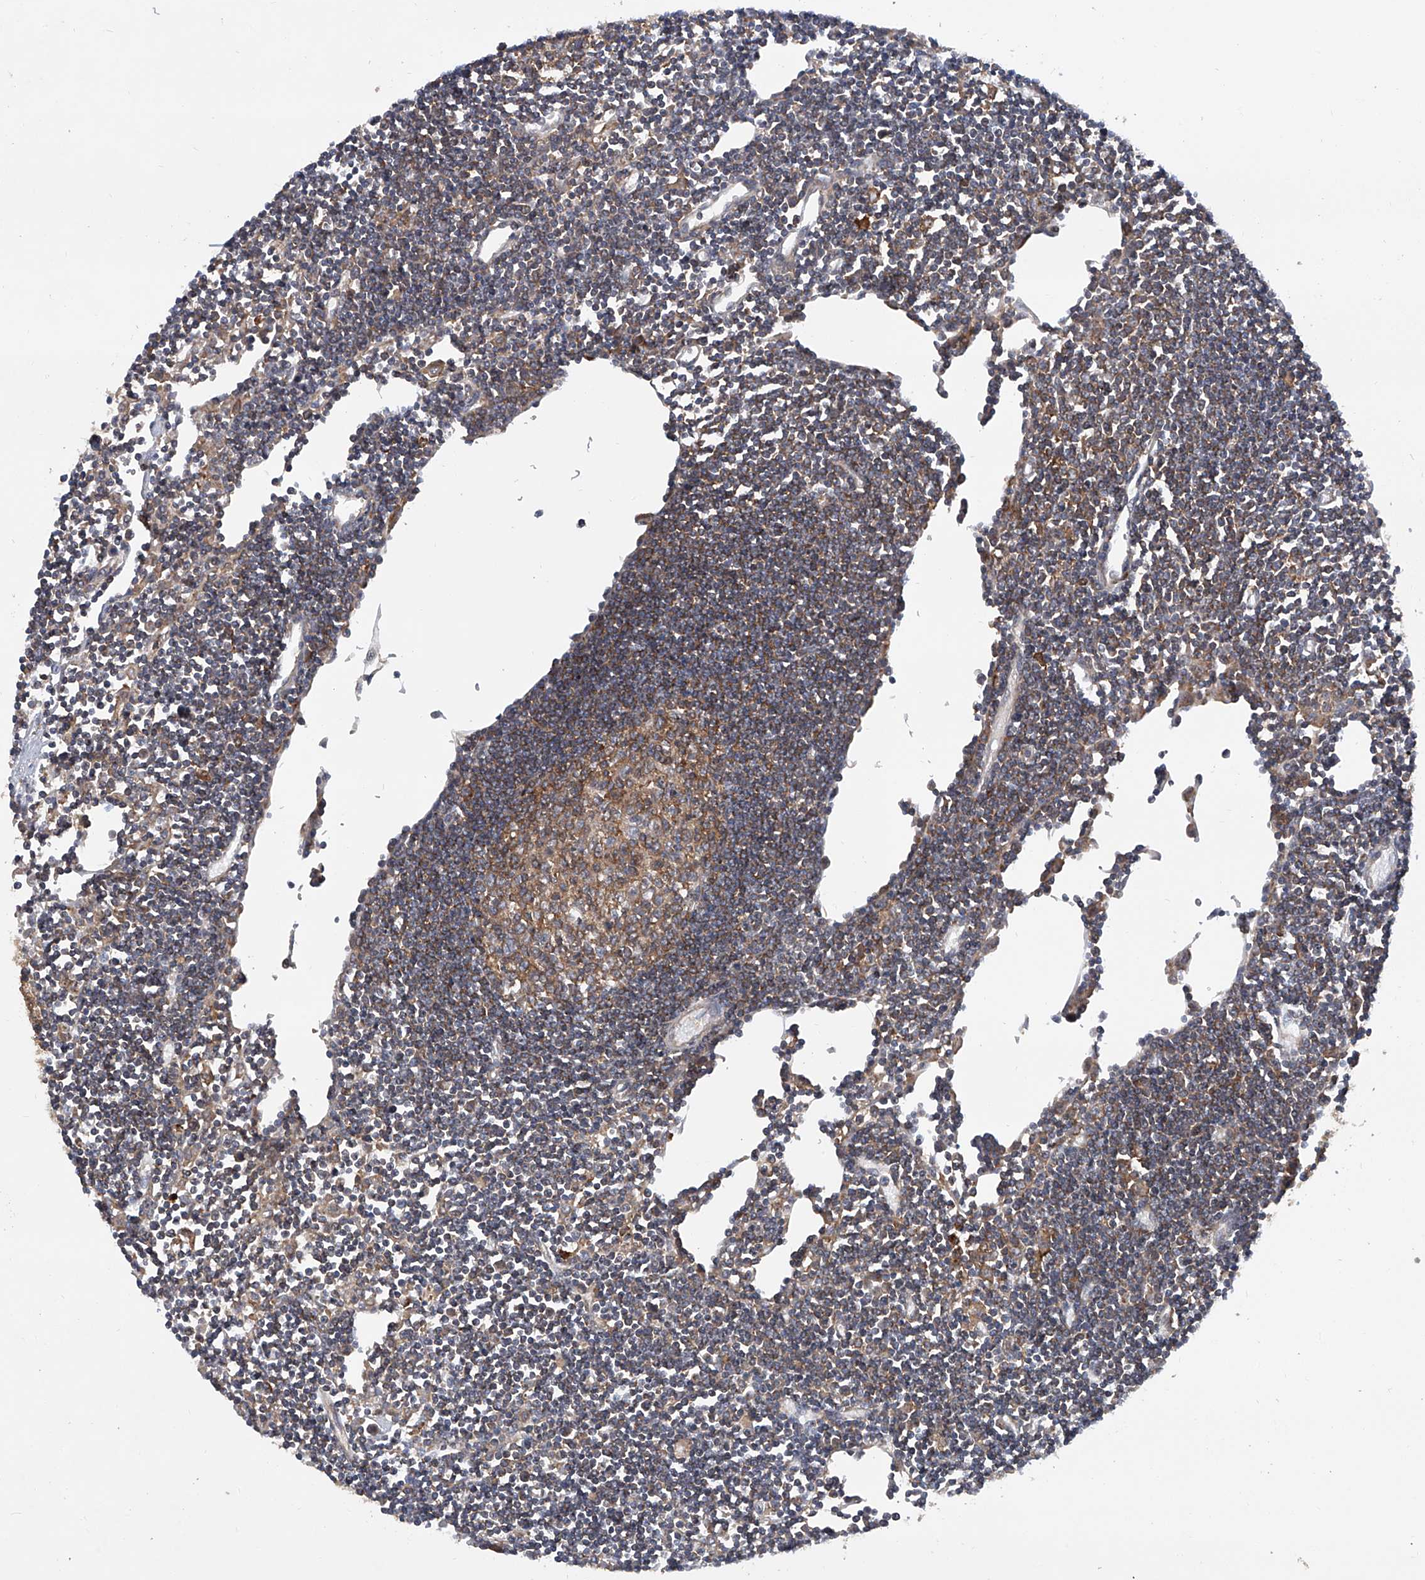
{"staining": {"intensity": "moderate", "quantity": ">75%", "location": "cytoplasmic/membranous"}, "tissue": "lymph node", "cell_type": "Germinal center cells", "image_type": "normal", "snomed": [{"axis": "morphology", "description": "Normal tissue, NOS"}, {"axis": "topography", "description": "Lymph node"}], "caption": "Approximately >75% of germinal center cells in benign lymph node display moderate cytoplasmic/membranous protein positivity as visualized by brown immunohistochemical staining.", "gene": "SMAP1", "patient": {"sex": "female", "age": 11}}